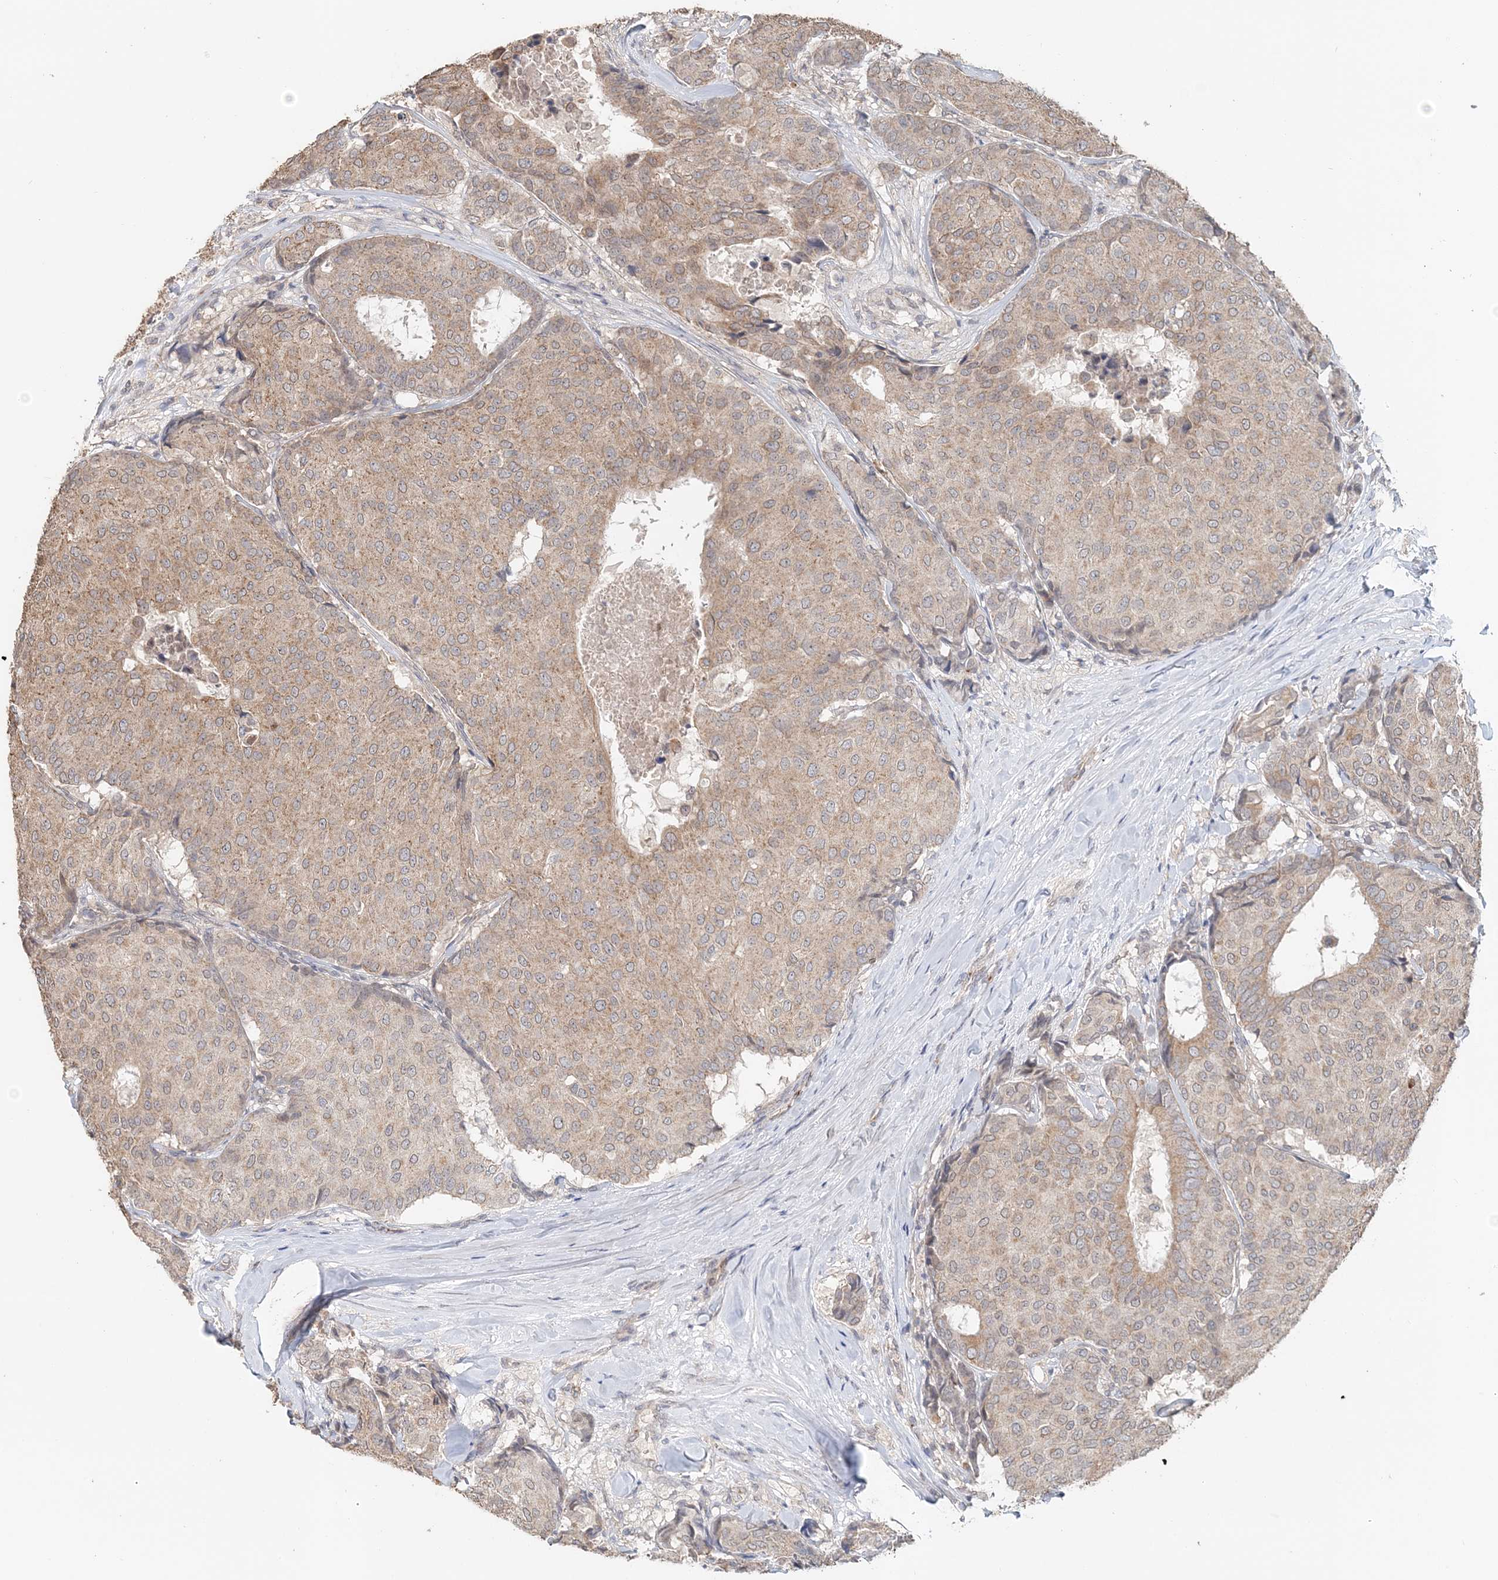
{"staining": {"intensity": "moderate", "quantity": ">75%", "location": "cytoplasmic/membranous"}, "tissue": "breast cancer", "cell_type": "Tumor cells", "image_type": "cancer", "snomed": [{"axis": "morphology", "description": "Duct carcinoma"}, {"axis": "topography", "description": "Breast"}], "caption": "Immunohistochemistry (IHC) photomicrograph of neoplastic tissue: breast cancer (invasive ductal carcinoma) stained using immunohistochemistry (IHC) displays medium levels of moderate protein expression localized specifically in the cytoplasmic/membranous of tumor cells, appearing as a cytoplasmic/membranous brown color.", "gene": "FBXO38", "patient": {"sex": "female", "age": 75}}